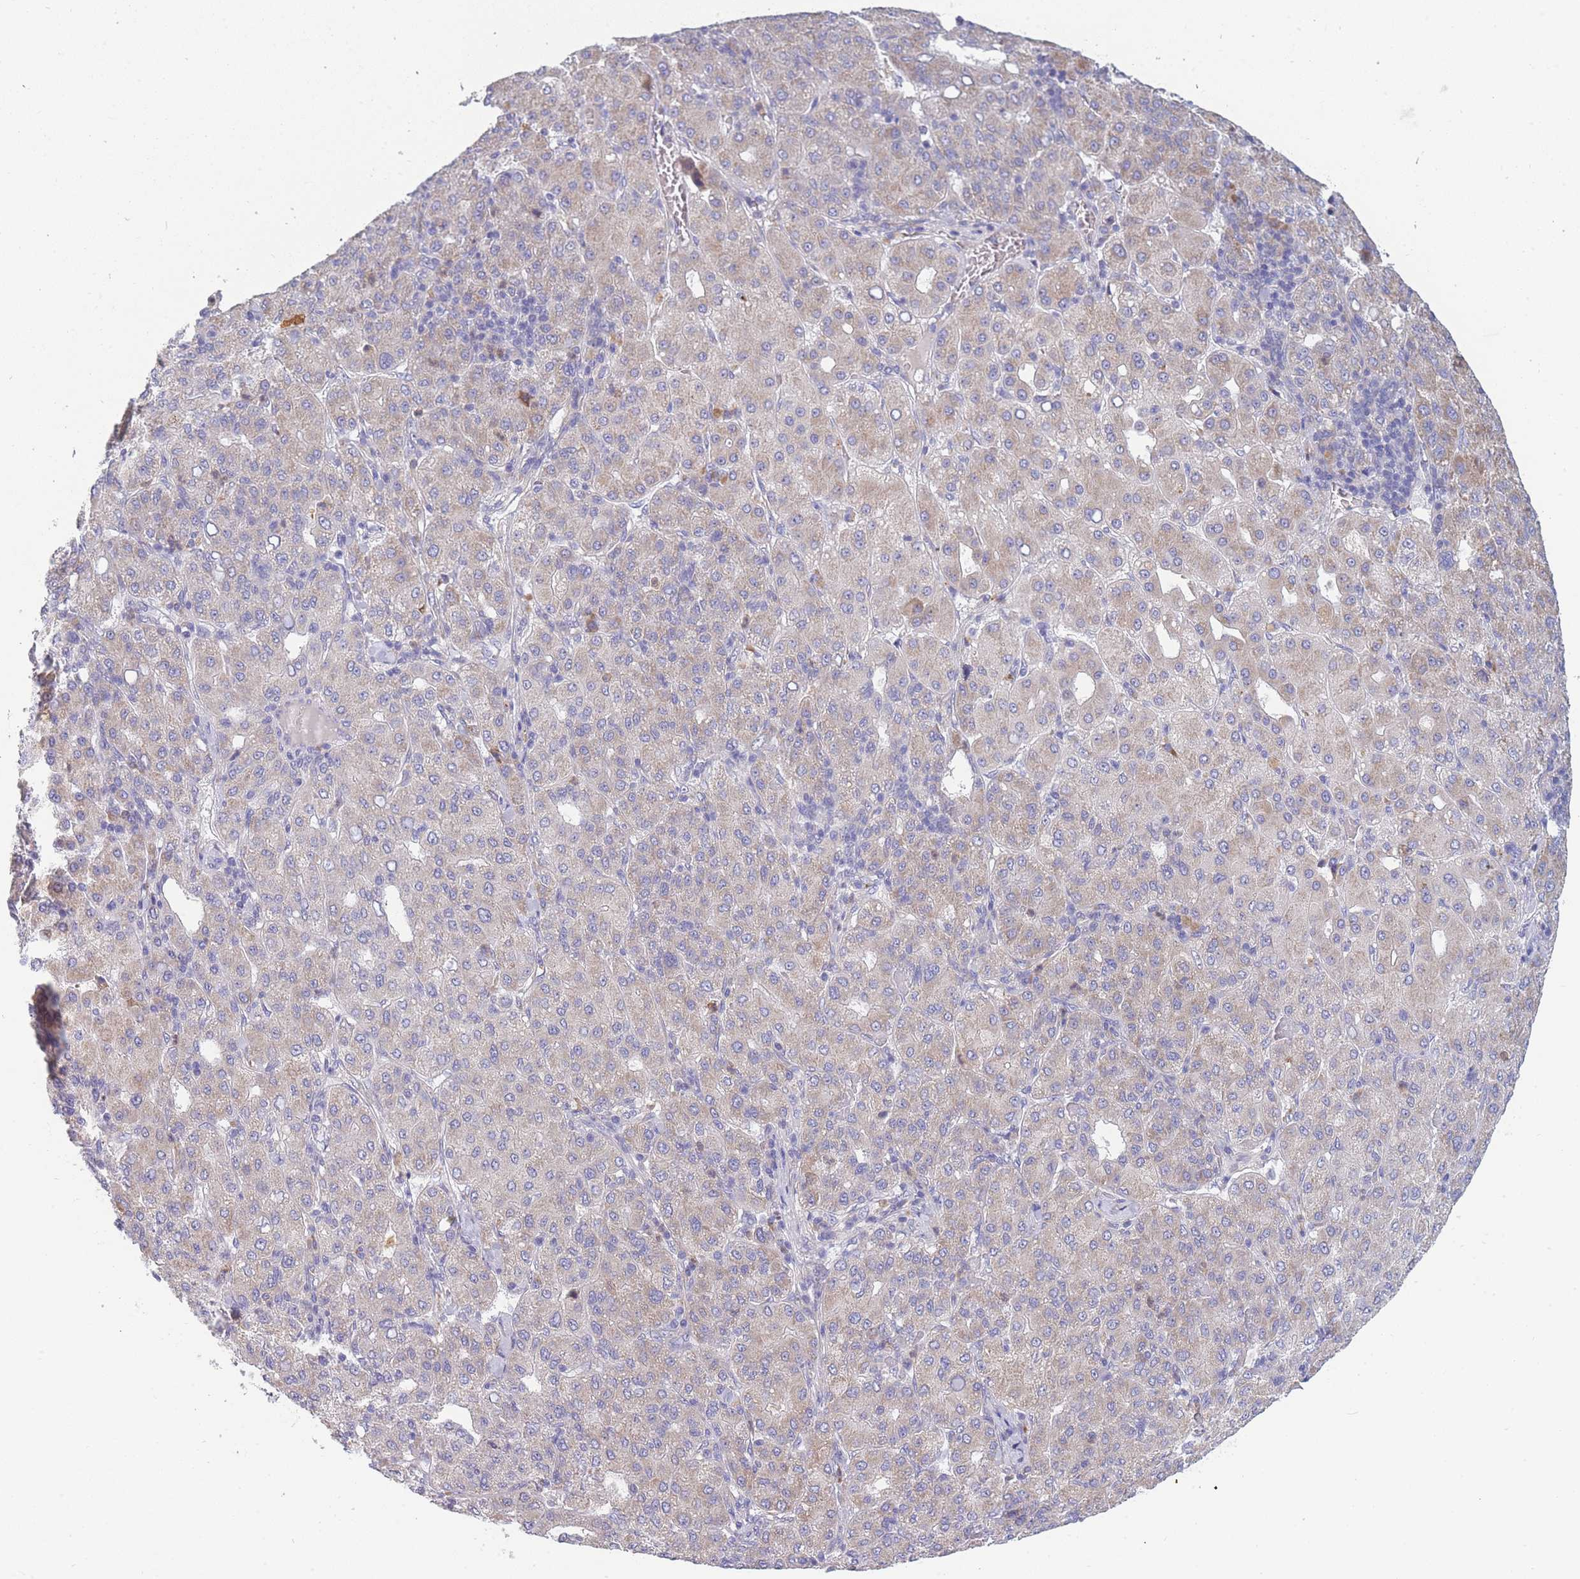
{"staining": {"intensity": "weak", "quantity": "25%-75%", "location": "cytoplasmic/membranous"}, "tissue": "liver cancer", "cell_type": "Tumor cells", "image_type": "cancer", "snomed": [{"axis": "morphology", "description": "Carcinoma, Hepatocellular, NOS"}, {"axis": "topography", "description": "Liver"}], "caption": "Immunohistochemistry (IHC) (DAB (3,3'-diaminobenzidine)) staining of hepatocellular carcinoma (liver) exhibits weak cytoplasmic/membranous protein expression in about 25%-75% of tumor cells.", "gene": "NDUFAF6", "patient": {"sex": "male", "age": 65}}